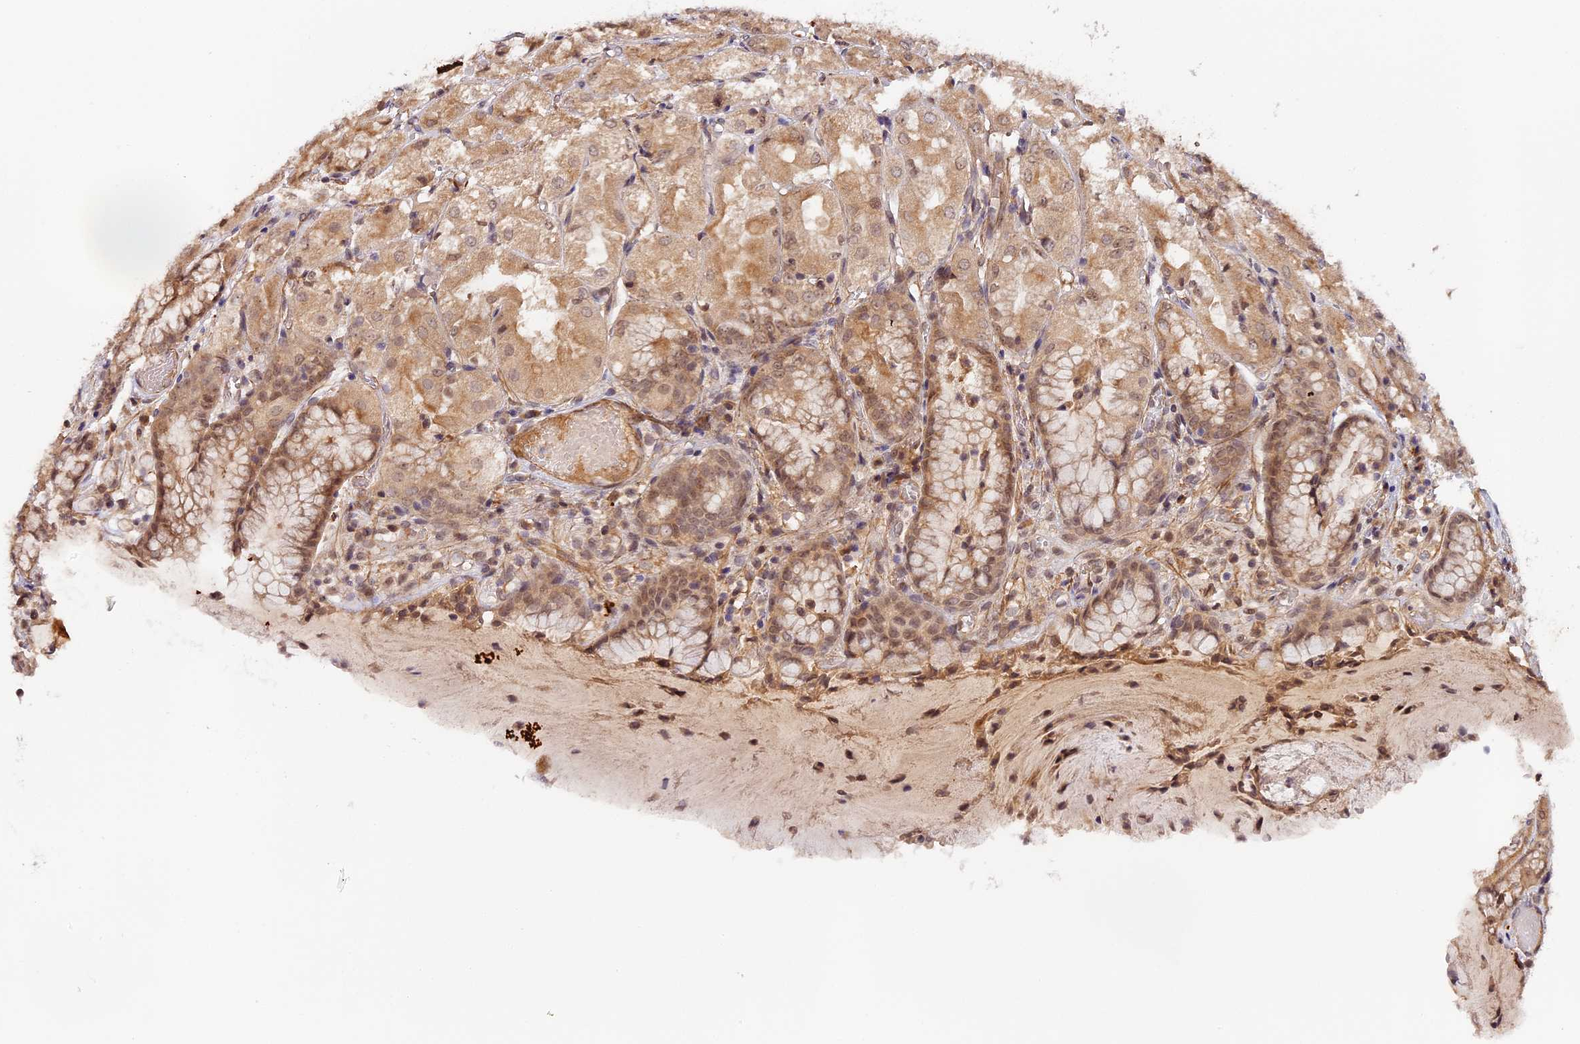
{"staining": {"intensity": "moderate", "quantity": ">75%", "location": "cytoplasmic/membranous,nuclear"}, "tissue": "stomach", "cell_type": "Glandular cells", "image_type": "normal", "snomed": [{"axis": "morphology", "description": "Normal tissue, NOS"}, {"axis": "topography", "description": "Stomach, upper"}], "caption": "Glandular cells show medium levels of moderate cytoplasmic/membranous,nuclear expression in about >75% of cells in benign human stomach.", "gene": "IMPACT", "patient": {"sex": "male", "age": 72}}